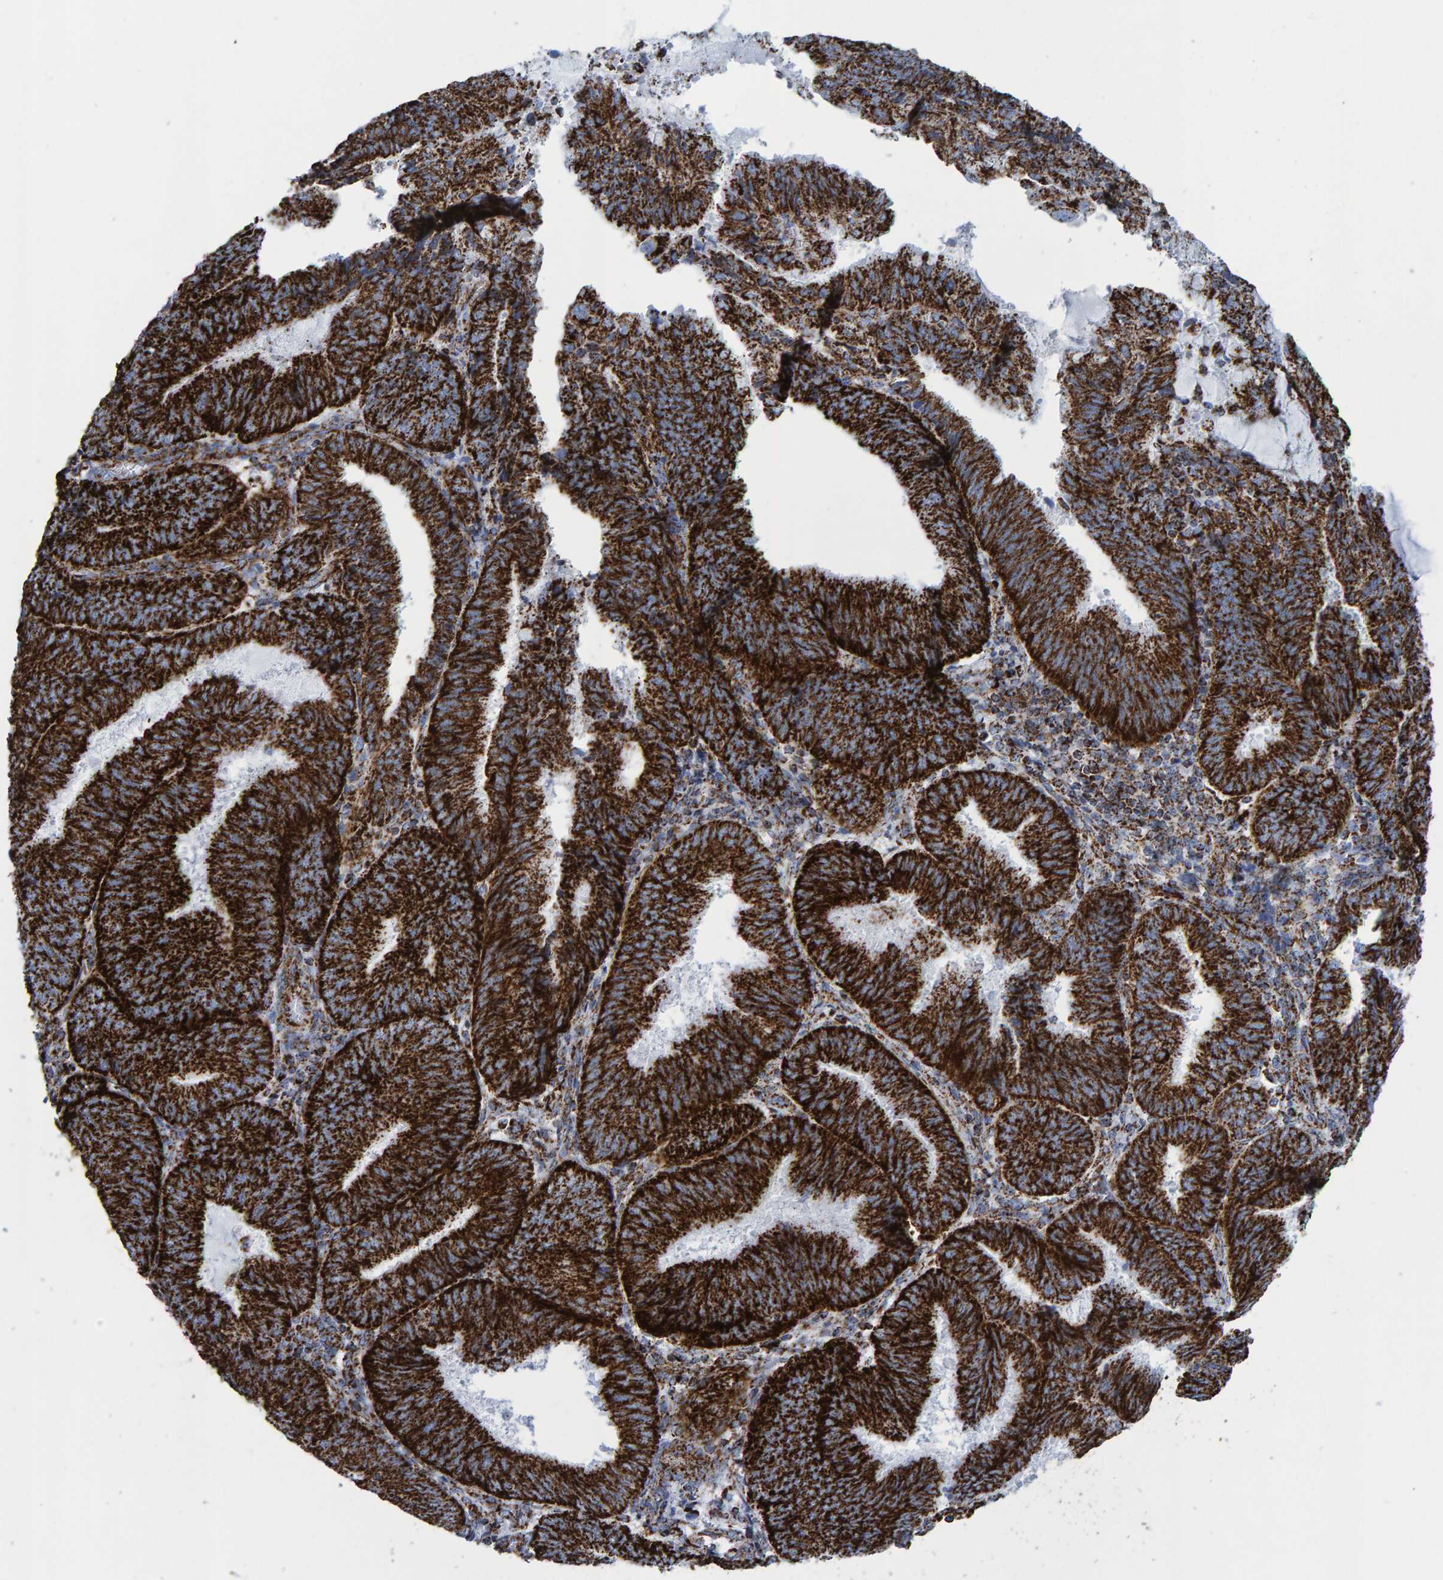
{"staining": {"intensity": "strong", "quantity": ">75%", "location": "cytoplasmic/membranous"}, "tissue": "endometrial cancer", "cell_type": "Tumor cells", "image_type": "cancer", "snomed": [{"axis": "morphology", "description": "Adenocarcinoma, NOS"}, {"axis": "topography", "description": "Endometrium"}], "caption": "Human endometrial cancer stained with a brown dye reveals strong cytoplasmic/membranous positive expression in about >75% of tumor cells.", "gene": "ENSG00000262660", "patient": {"sex": "female", "age": 81}}